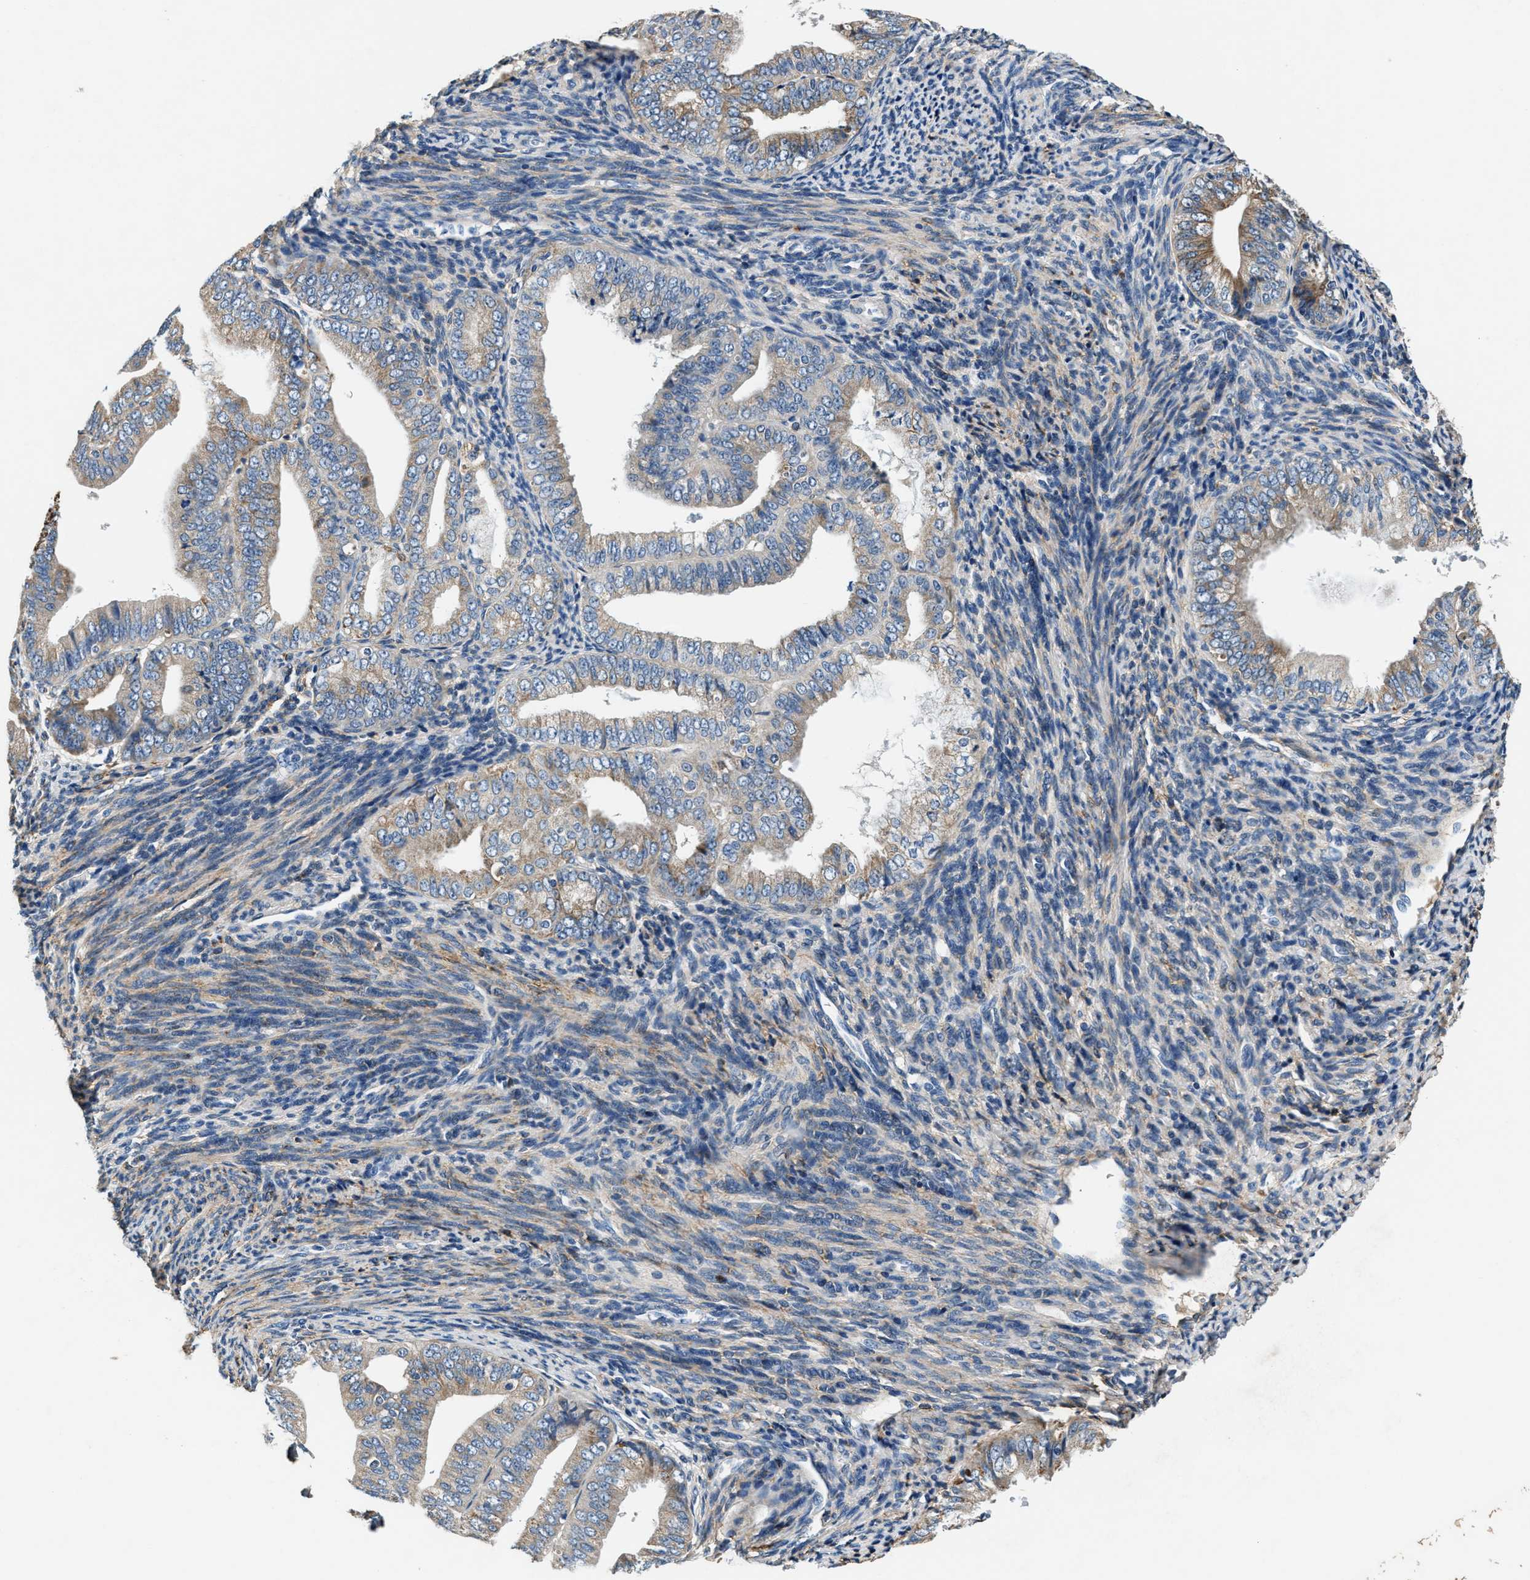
{"staining": {"intensity": "moderate", "quantity": "25%-75%", "location": "cytoplasmic/membranous"}, "tissue": "endometrial cancer", "cell_type": "Tumor cells", "image_type": "cancer", "snomed": [{"axis": "morphology", "description": "Adenocarcinoma, NOS"}, {"axis": "topography", "description": "Endometrium"}], "caption": "IHC of human endometrial adenocarcinoma shows medium levels of moderate cytoplasmic/membranous positivity in about 25%-75% of tumor cells. (brown staining indicates protein expression, while blue staining denotes nuclei).", "gene": "PRTFDC1", "patient": {"sex": "female", "age": 63}}